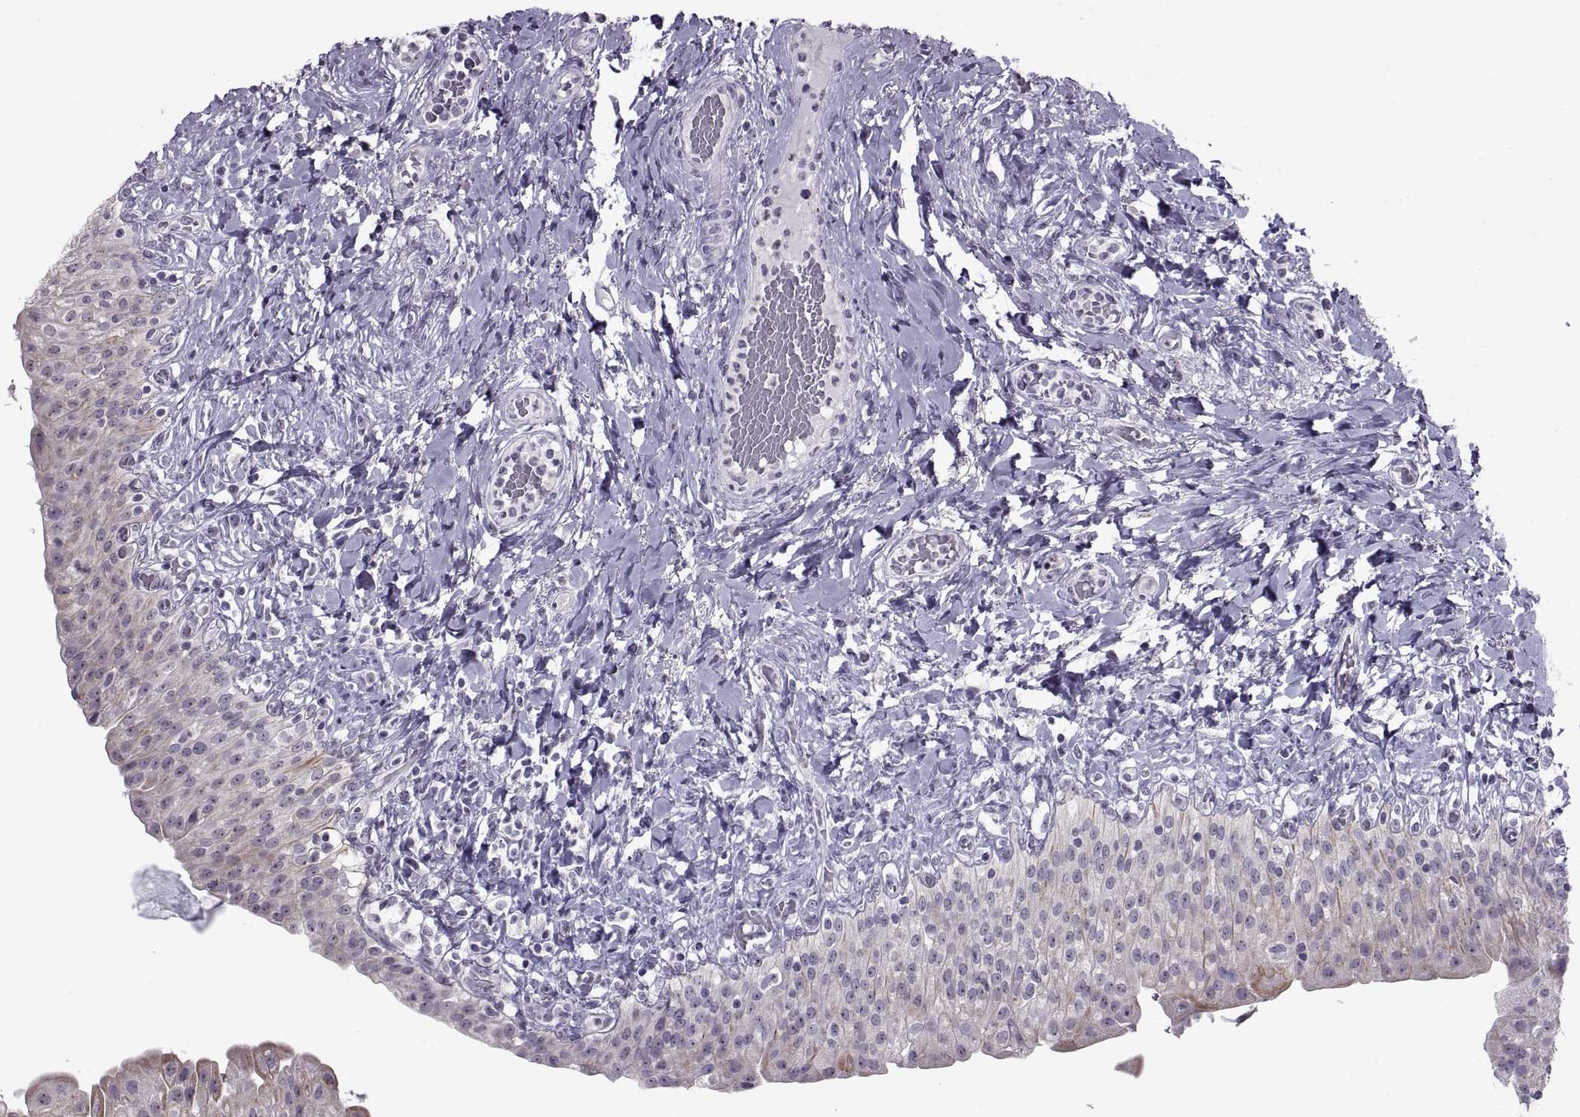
{"staining": {"intensity": "weak", "quantity": "25%-75%", "location": "cytoplasmic/membranous"}, "tissue": "urinary bladder", "cell_type": "Urothelial cells", "image_type": "normal", "snomed": [{"axis": "morphology", "description": "Normal tissue, NOS"}, {"axis": "morphology", "description": "Inflammation, NOS"}, {"axis": "topography", "description": "Urinary bladder"}], "caption": "An immunohistochemistry (IHC) photomicrograph of unremarkable tissue is shown. Protein staining in brown shows weak cytoplasmic/membranous positivity in urinary bladder within urothelial cells. The staining was performed using DAB, with brown indicating positive protein expression. Nuclei are stained blue with hematoxylin.", "gene": "ASIC2", "patient": {"sex": "male", "age": 64}}